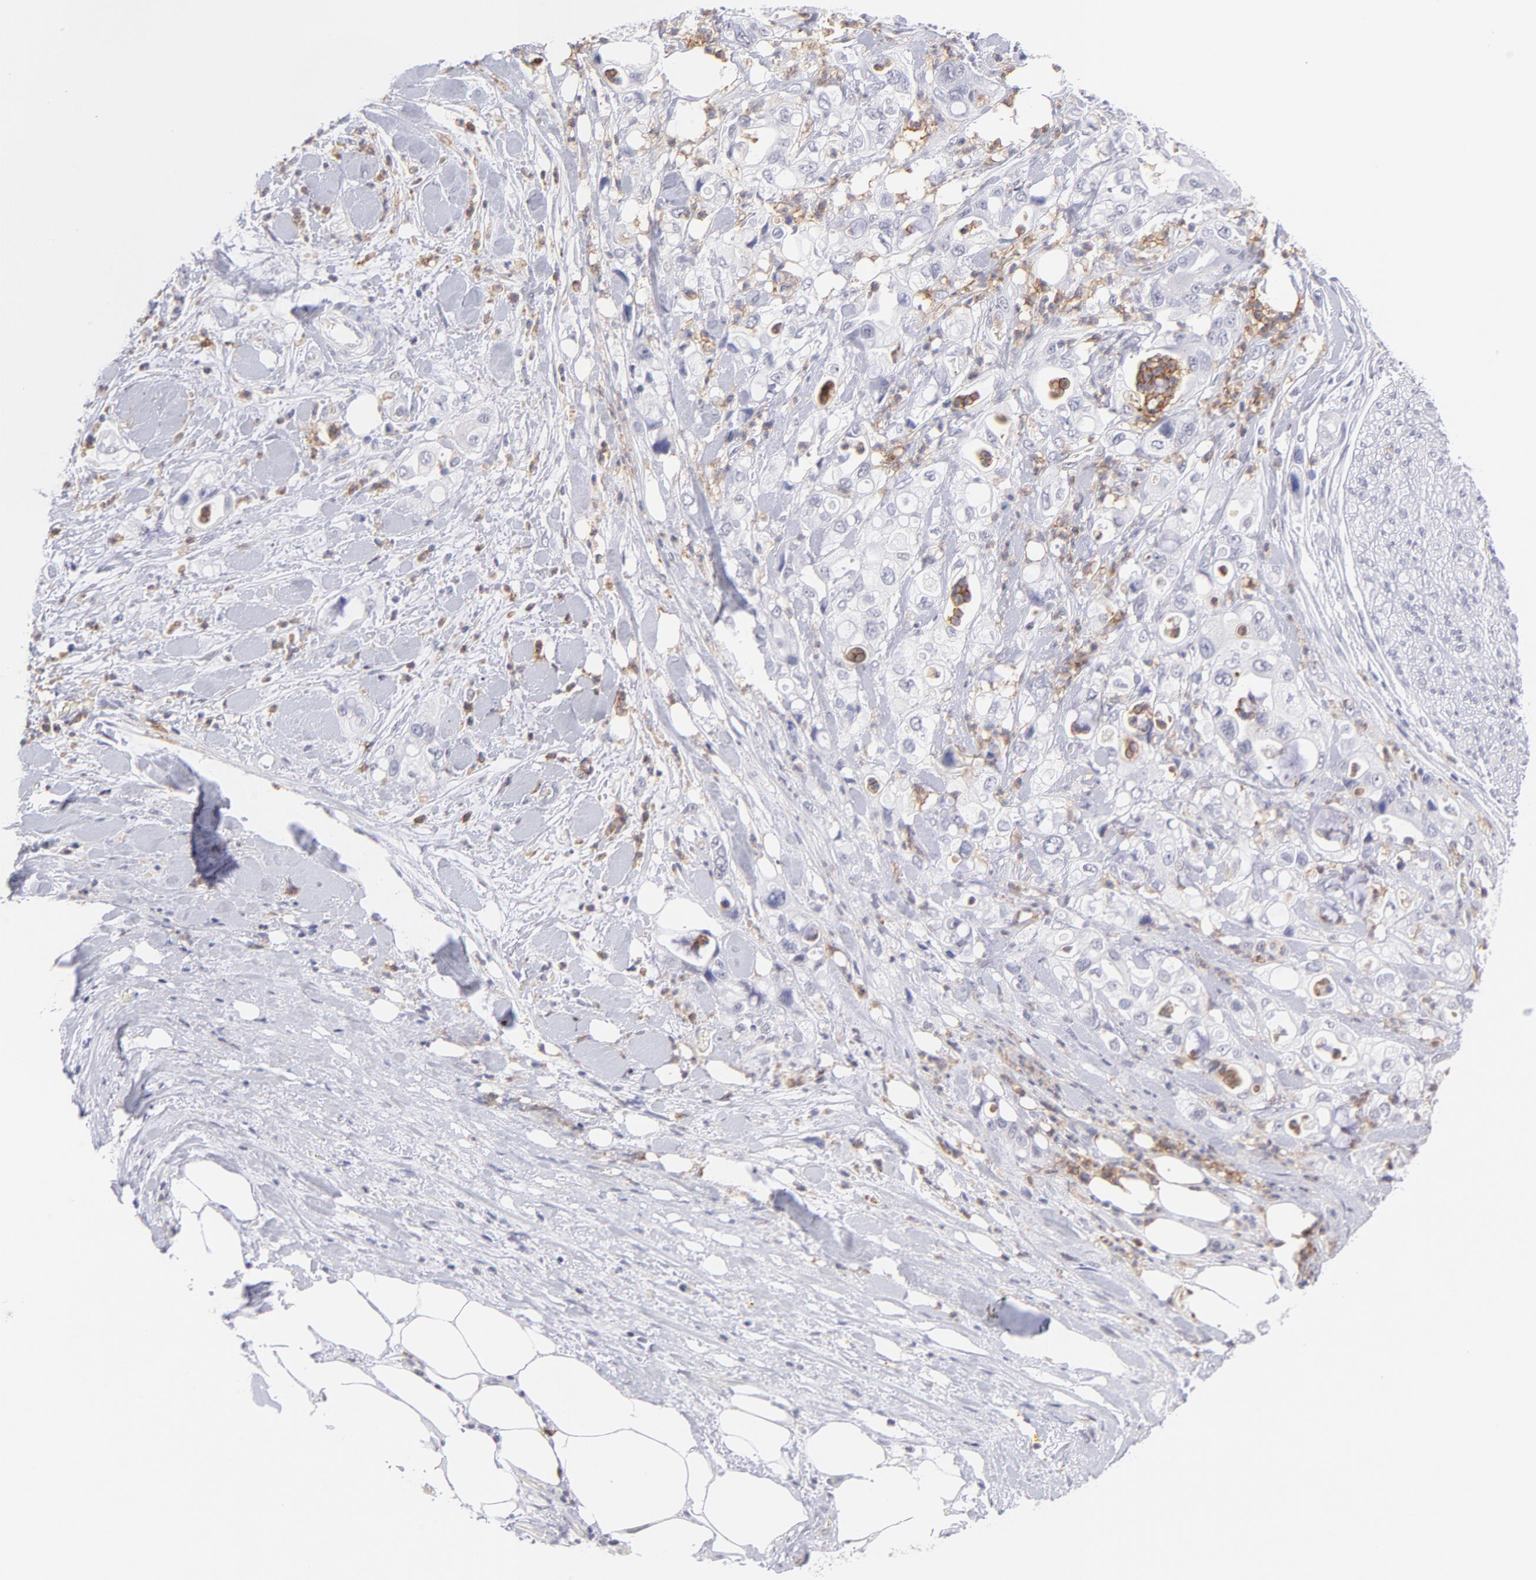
{"staining": {"intensity": "negative", "quantity": "none", "location": "none"}, "tissue": "pancreatic cancer", "cell_type": "Tumor cells", "image_type": "cancer", "snomed": [{"axis": "morphology", "description": "Adenocarcinoma, NOS"}, {"axis": "topography", "description": "Pancreas"}], "caption": "The histopathology image shows no staining of tumor cells in pancreatic cancer (adenocarcinoma).", "gene": "LTB4R", "patient": {"sex": "male", "age": 70}}